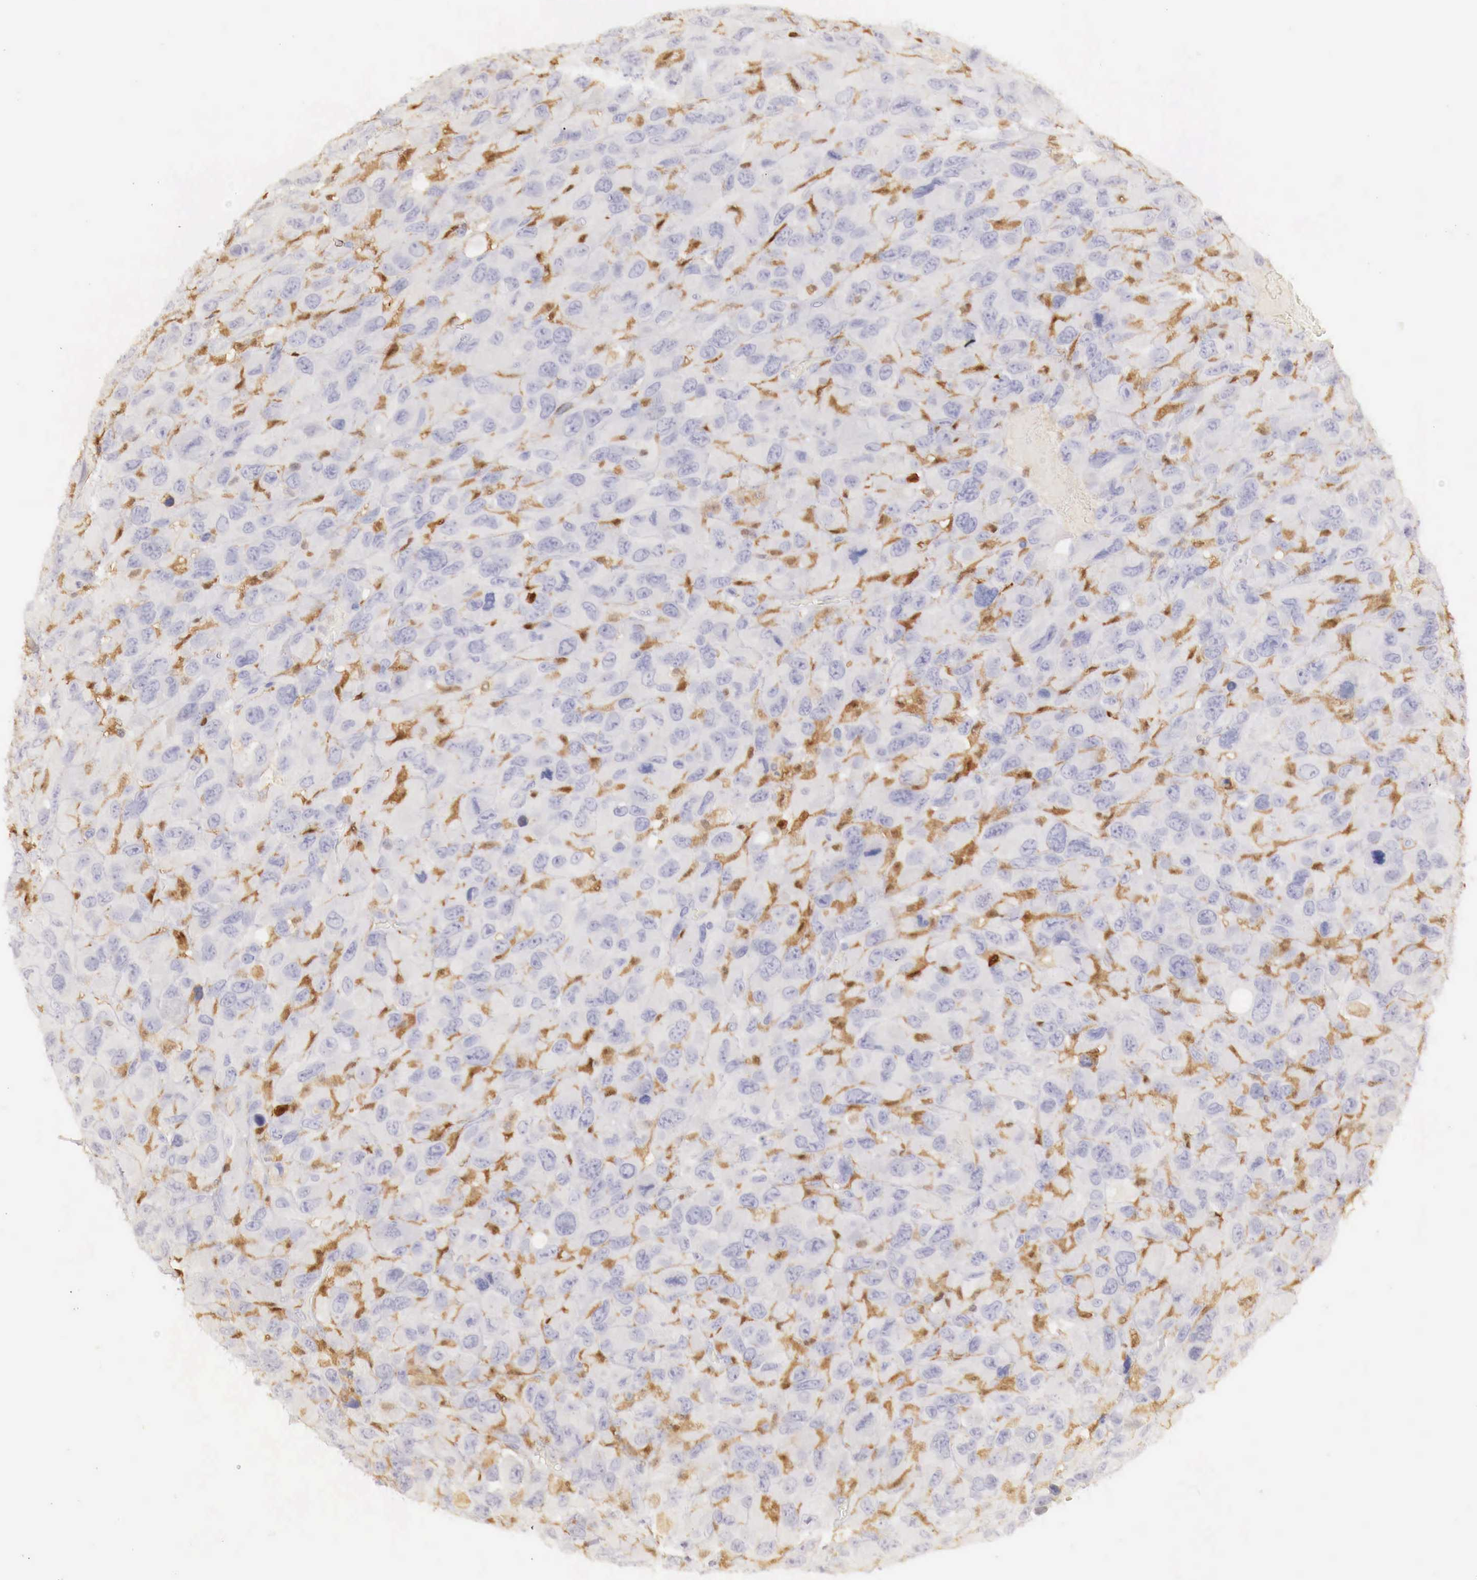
{"staining": {"intensity": "moderate", "quantity": "25%-75%", "location": "cytoplasmic/membranous"}, "tissue": "renal cancer", "cell_type": "Tumor cells", "image_type": "cancer", "snomed": [{"axis": "morphology", "description": "Adenocarcinoma, NOS"}, {"axis": "topography", "description": "Kidney"}], "caption": "Protein expression analysis of renal adenocarcinoma shows moderate cytoplasmic/membranous staining in approximately 25%-75% of tumor cells.", "gene": "RENBP", "patient": {"sex": "male", "age": 79}}